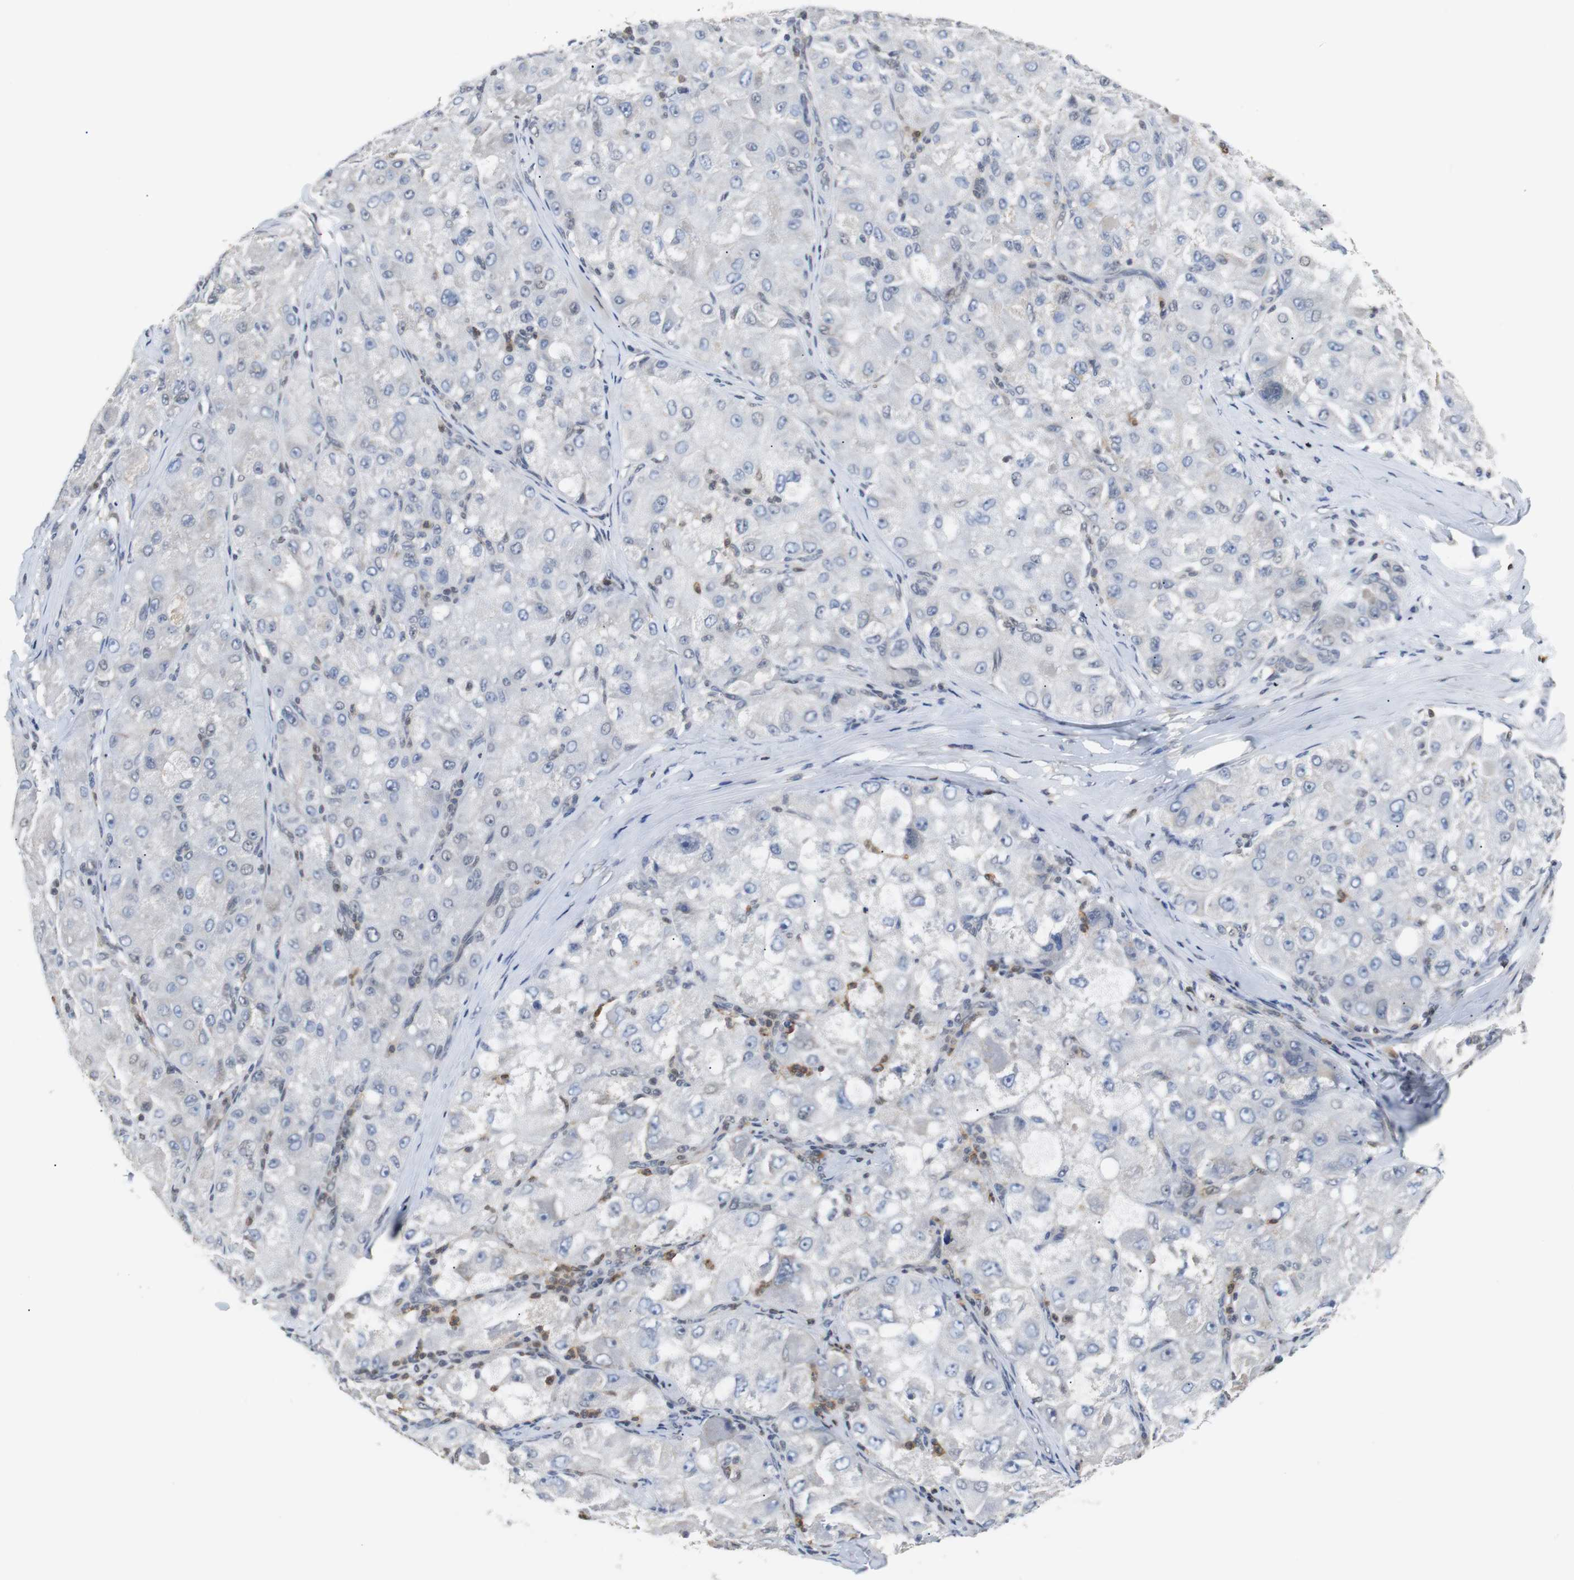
{"staining": {"intensity": "negative", "quantity": "none", "location": "none"}, "tissue": "liver cancer", "cell_type": "Tumor cells", "image_type": "cancer", "snomed": [{"axis": "morphology", "description": "Carcinoma, Hepatocellular, NOS"}, {"axis": "topography", "description": "Liver"}], "caption": "Photomicrograph shows no protein staining in tumor cells of liver cancer tissue.", "gene": "SIRT1", "patient": {"sex": "male", "age": 80}}